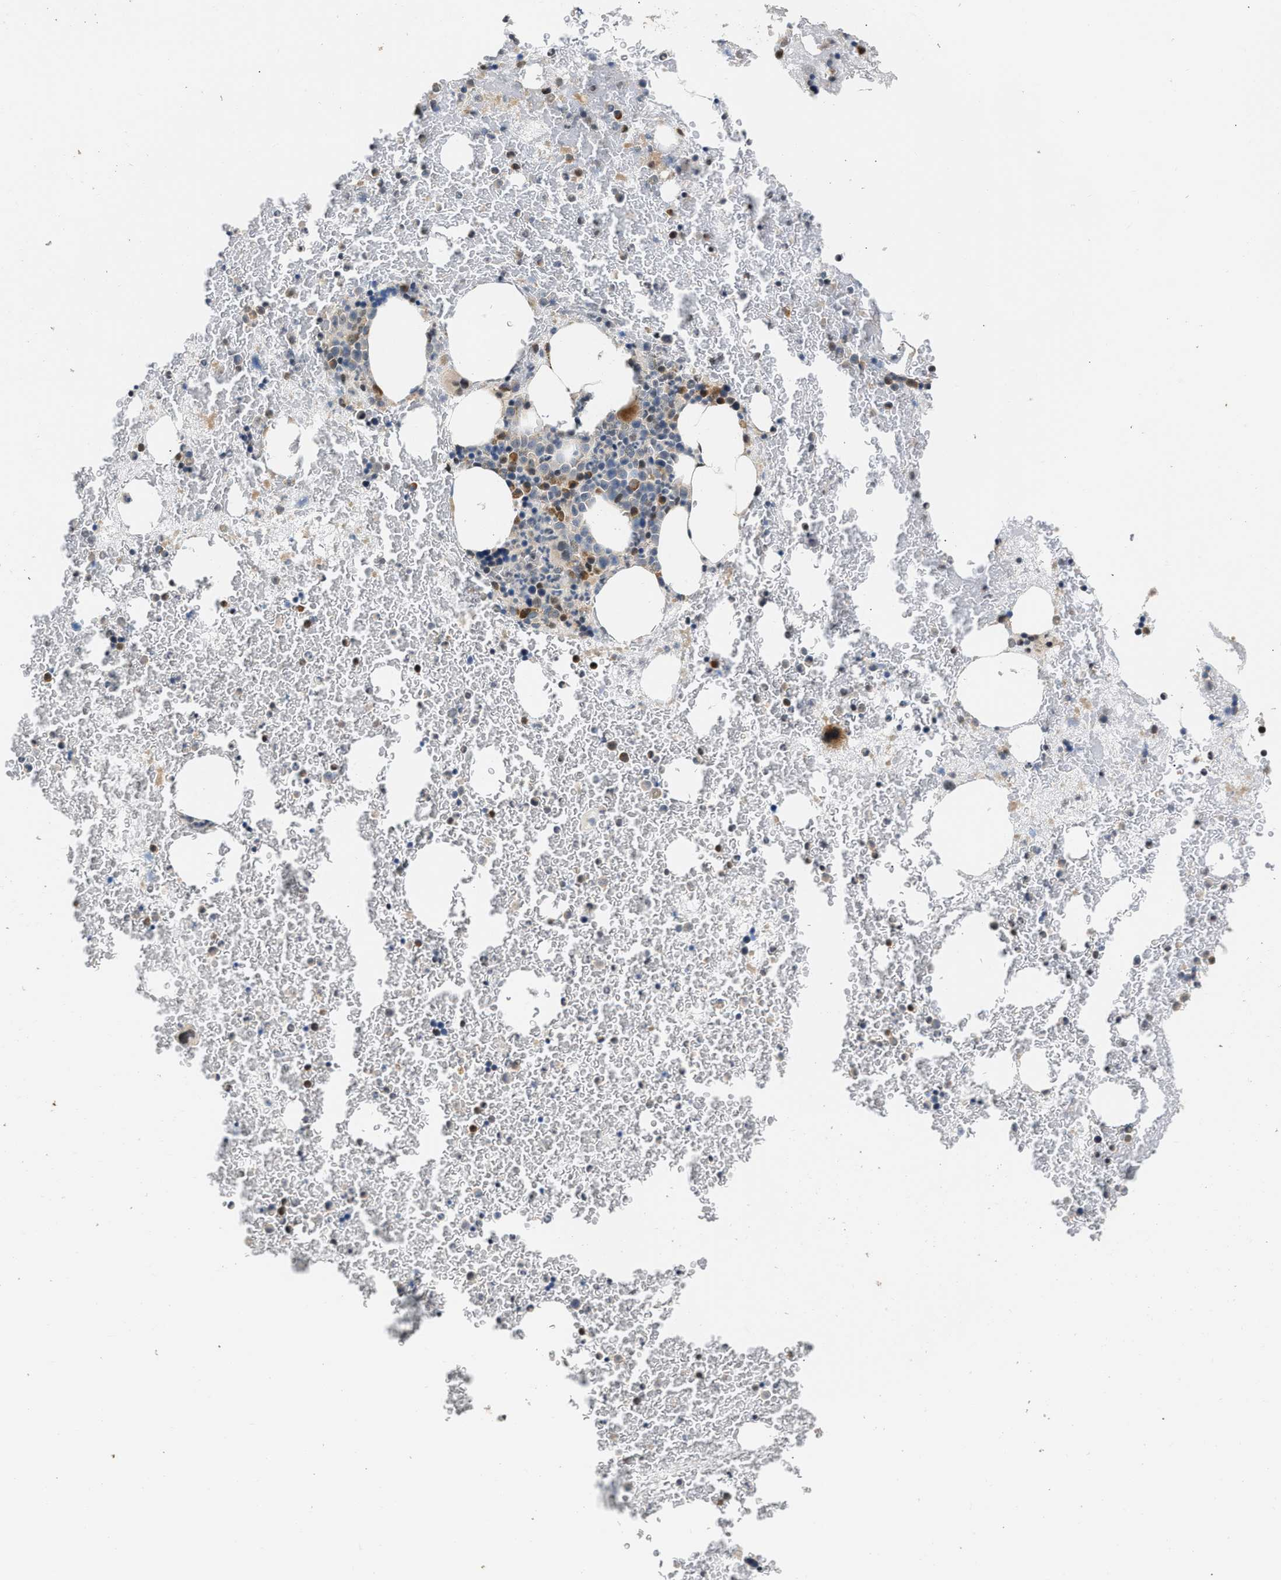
{"staining": {"intensity": "moderate", "quantity": "<25%", "location": "cytoplasmic/membranous"}, "tissue": "bone marrow", "cell_type": "Hematopoietic cells", "image_type": "normal", "snomed": [{"axis": "morphology", "description": "Normal tissue, NOS"}, {"axis": "morphology", "description": "Inflammation, NOS"}, {"axis": "topography", "description": "Bone marrow"}], "caption": "Immunohistochemistry of benign bone marrow reveals low levels of moderate cytoplasmic/membranous positivity in approximately <25% of hematopoietic cells.", "gene": "DEPTOR", "patient": {"sex": "male", "age": 63}}